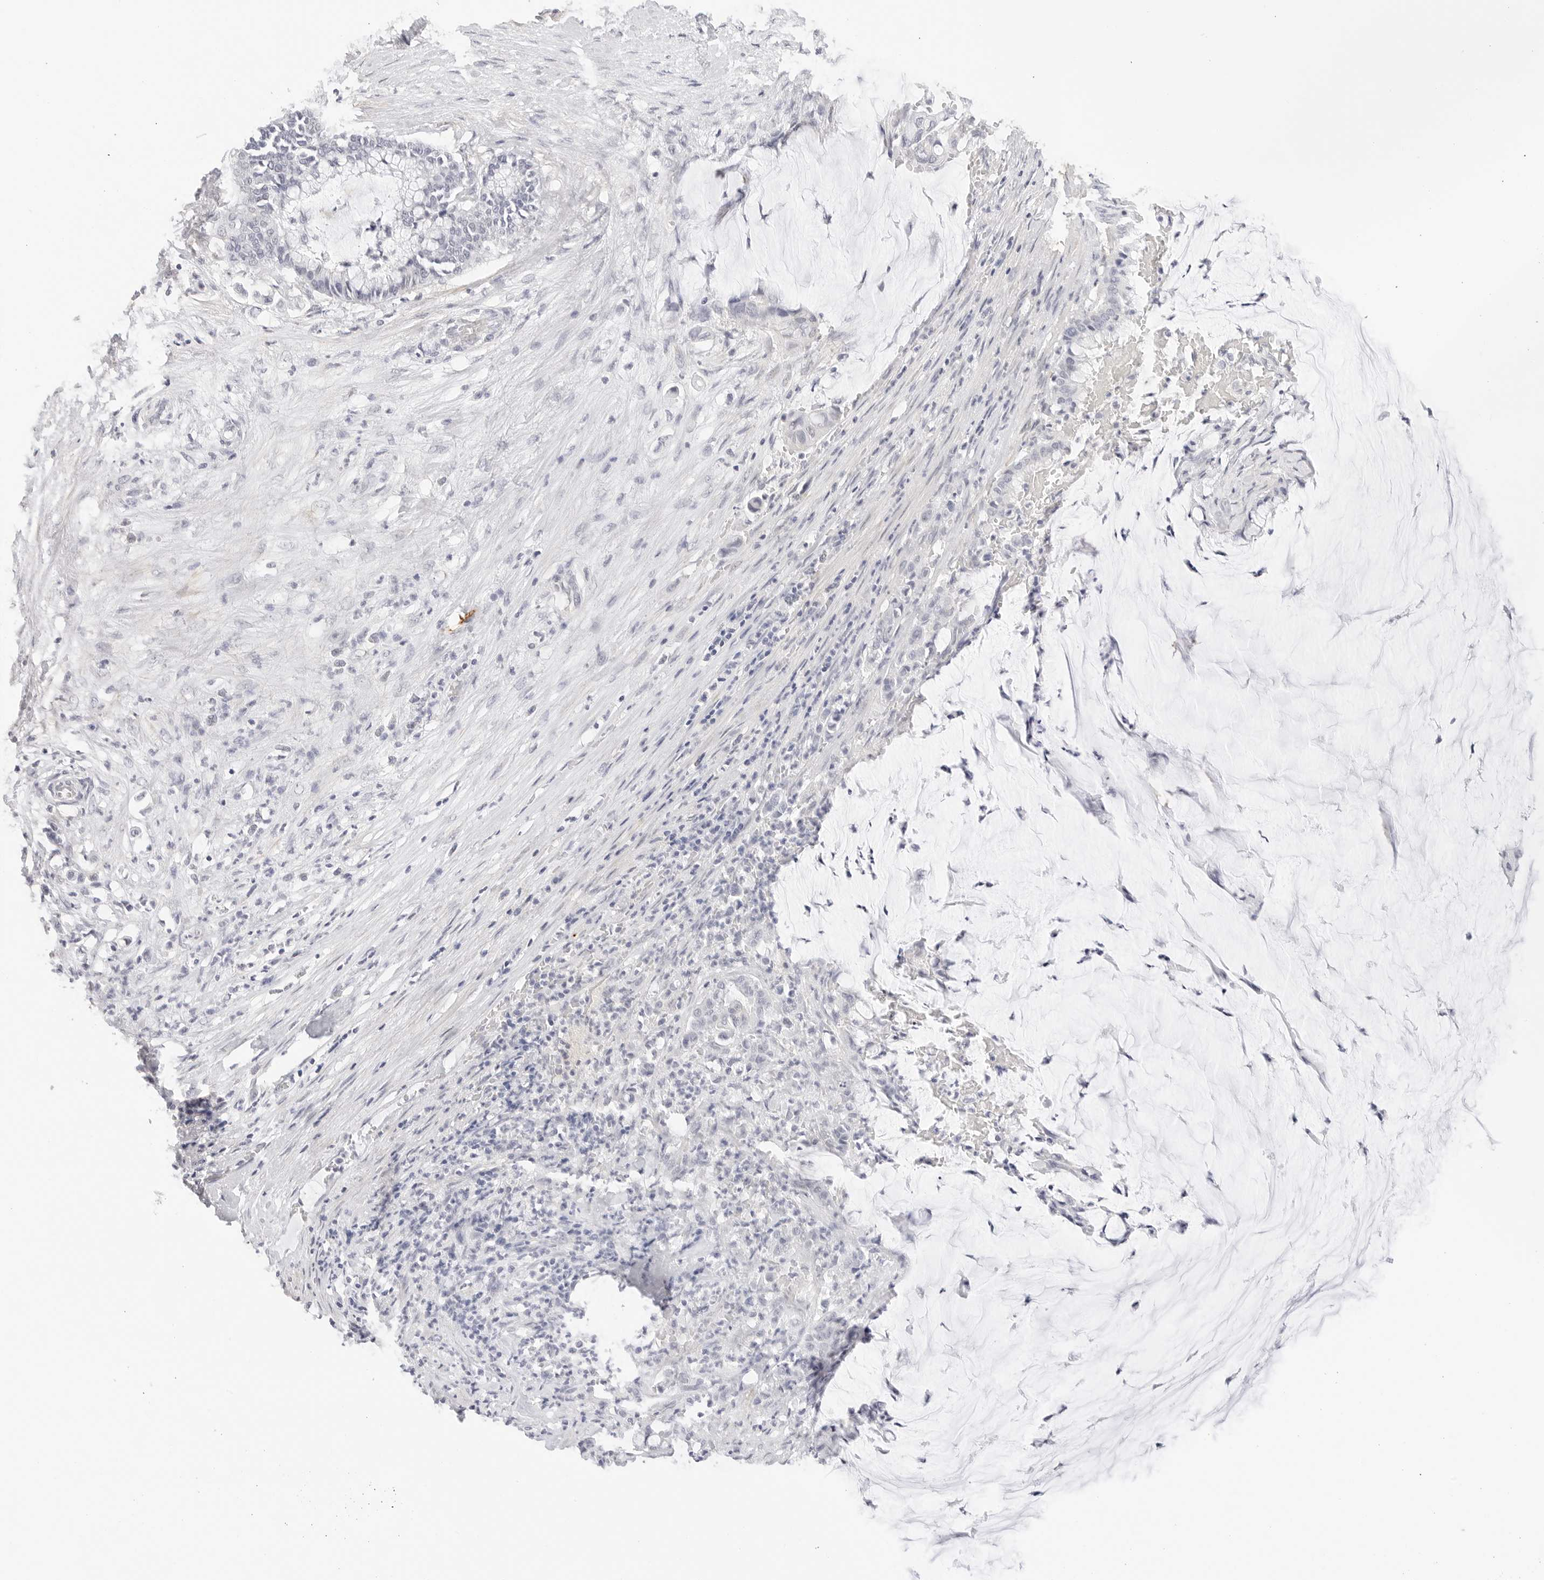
{"staining": {"intensity": "negative", "quantity": "none", "location": "none"}, "tissue": "pancreatic cancer", "cell_type": "Tumor cells", "image_type": "cancer", "snomed": [{"axis": "morphology", "description": "Adenocarcinoma, NOS"}, {"axis": "topography", "description": "Pancreas"}], "caption": "An immunohistochemistry histopathology image of pancreatic cancer (adenocarcinoma) is shown. There is no staining in tumor cells of pancreatic cancer (adenocarcinoma).", "gene": "PCDH19", "patient": {"sex": "male", "age": 41}}